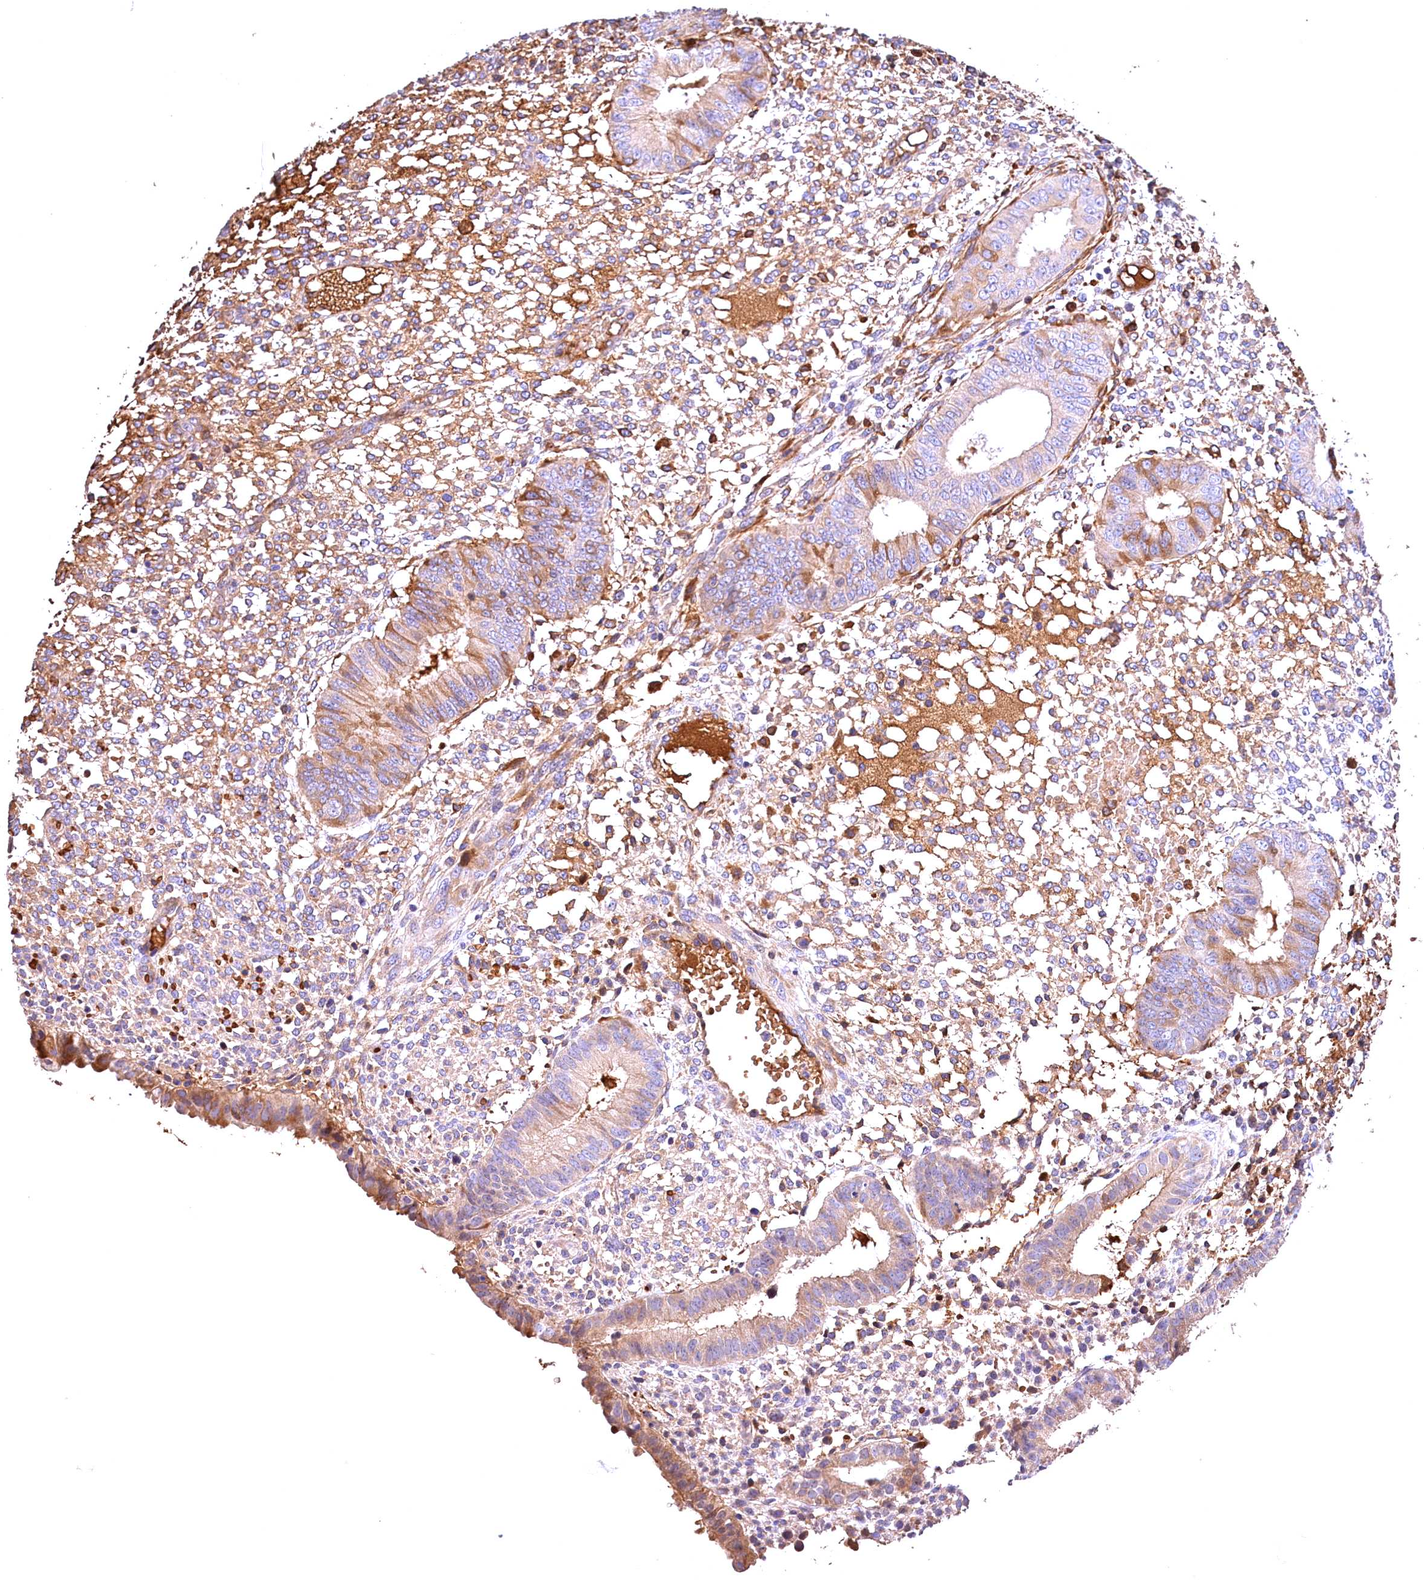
{"staining": {"intensity": "moderate", "quantity": "<25%", "location": "cytoplasmic/membranous"}, "tissue": "endometrium", "cell_type": "Cells in endometrial stroma", "image_type": "normal", "snomed": [{"axis": "morphology", "description": "Normal tissue, NOS"}, {"axis": "topography", "description": "Endometrium"}], "caption": "High-magnification brightfield microscopy of benign endometrium stained with DAB (brown) and counterstained with hematoxylin (blue). cells in endometrial stroma exhibit moderate cytoplasmic/membranous expression is appreciated in approximately<25% of cells. The staining is performed using DAB brown chromogen to label protein expression. The nuclei are counter-stained blue using hematoxylin.", "gene": "PHAF1", "patient": {"sex": "female", "age": 49}}